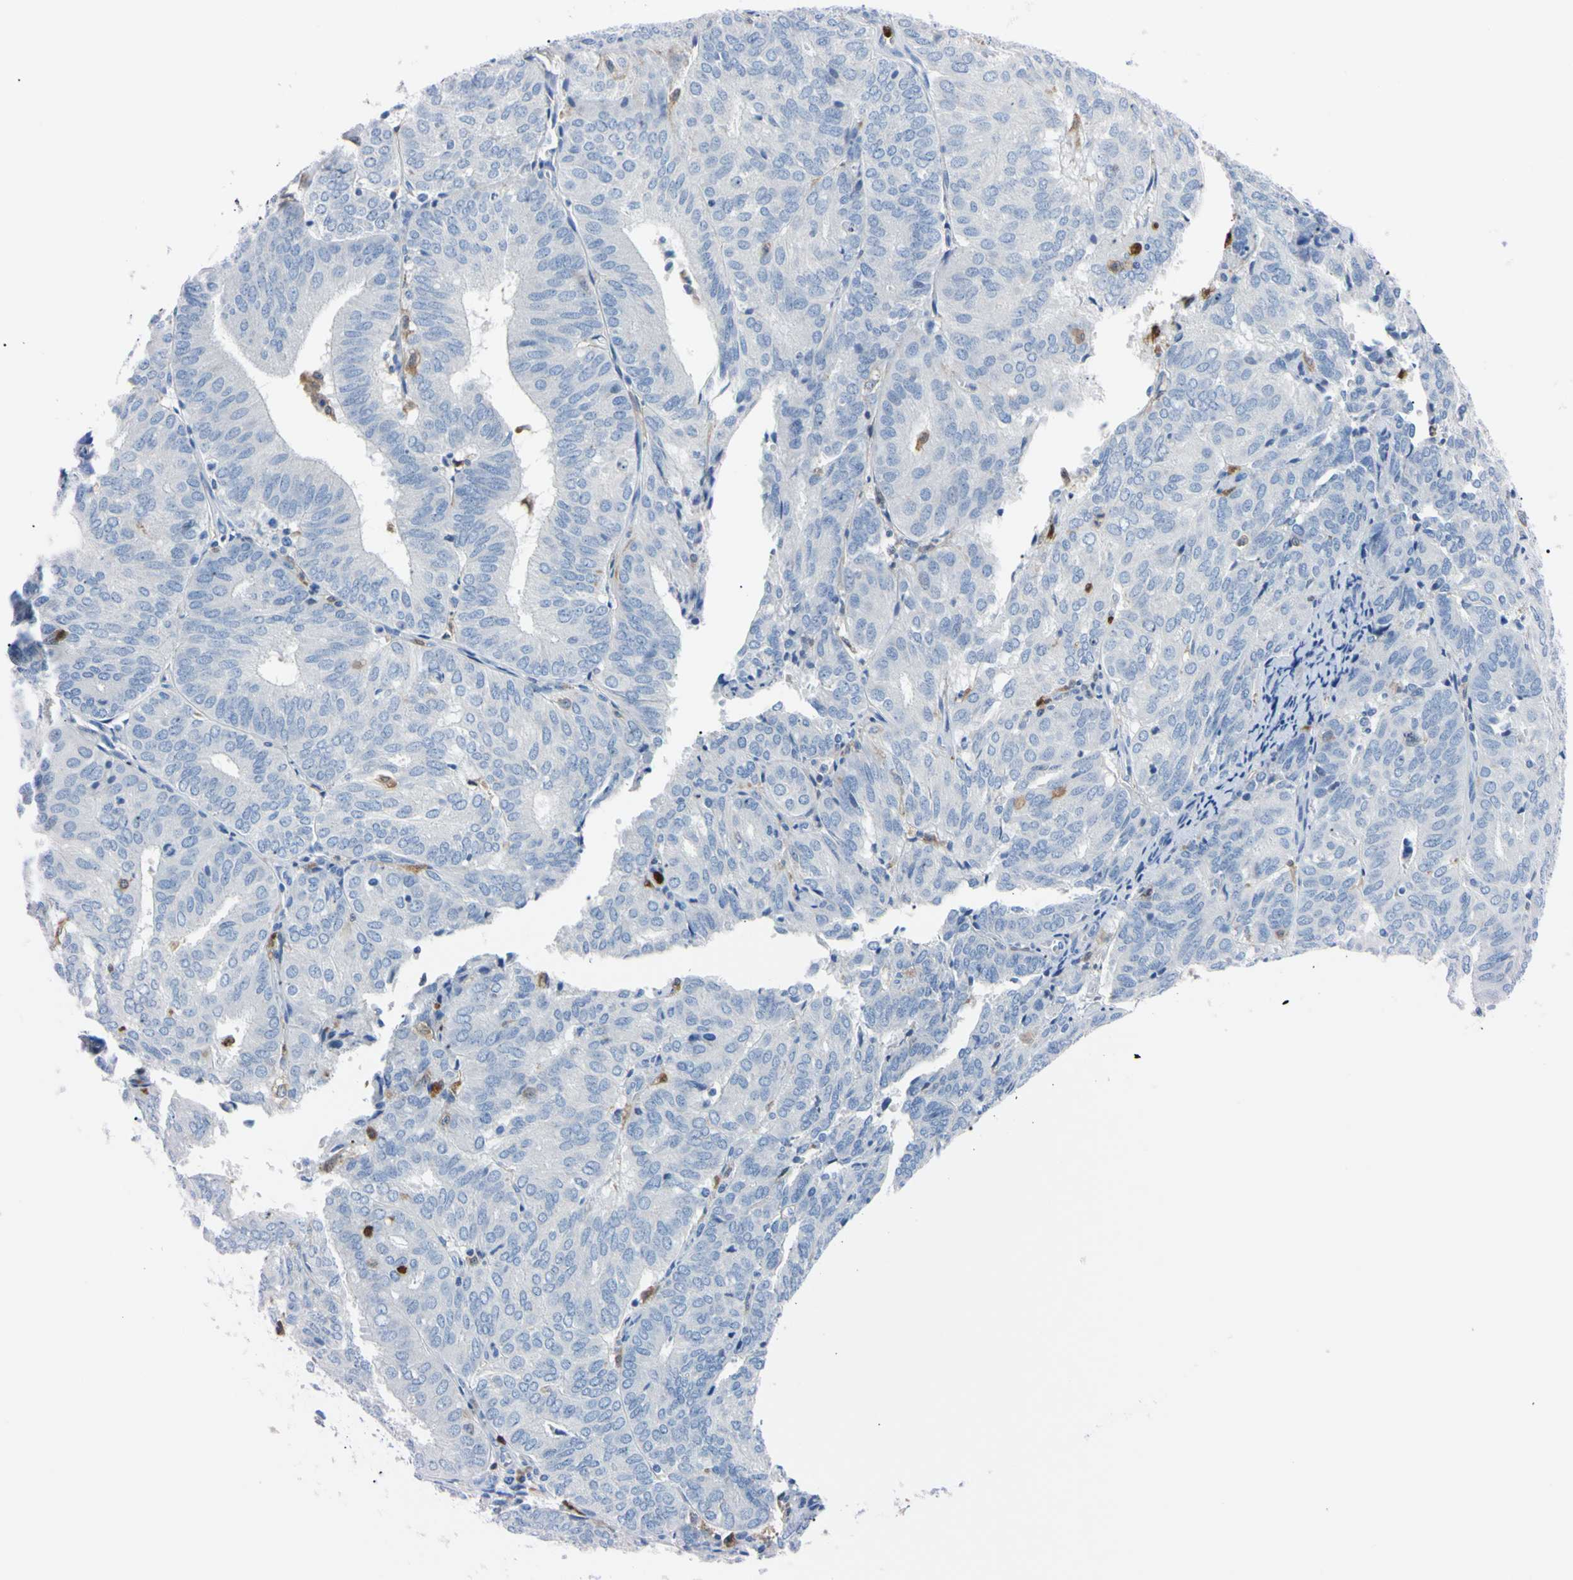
{"staining": {"intensity": "negative", "quantity": "none", "location": "none"}, "tissue": "endometrial cancer", "cell_type": "Tumor cells", "image_type": "cancer", "snomed": [{"axis": "morphology", "description": "Adenocarcinoma, NOS"}, {"axis": "topography", "description": "Uterus"}], "caption": "This micrograph is of endometrial cancer (adenocarcinoma) stained with immunohistochemistry (IHC) to label a protein in brown with the nuclei are counter-stained blue. There is no expression in tumor cells.", "gene": "NCF4", "patient": {"sex": "female", "age": 60}}